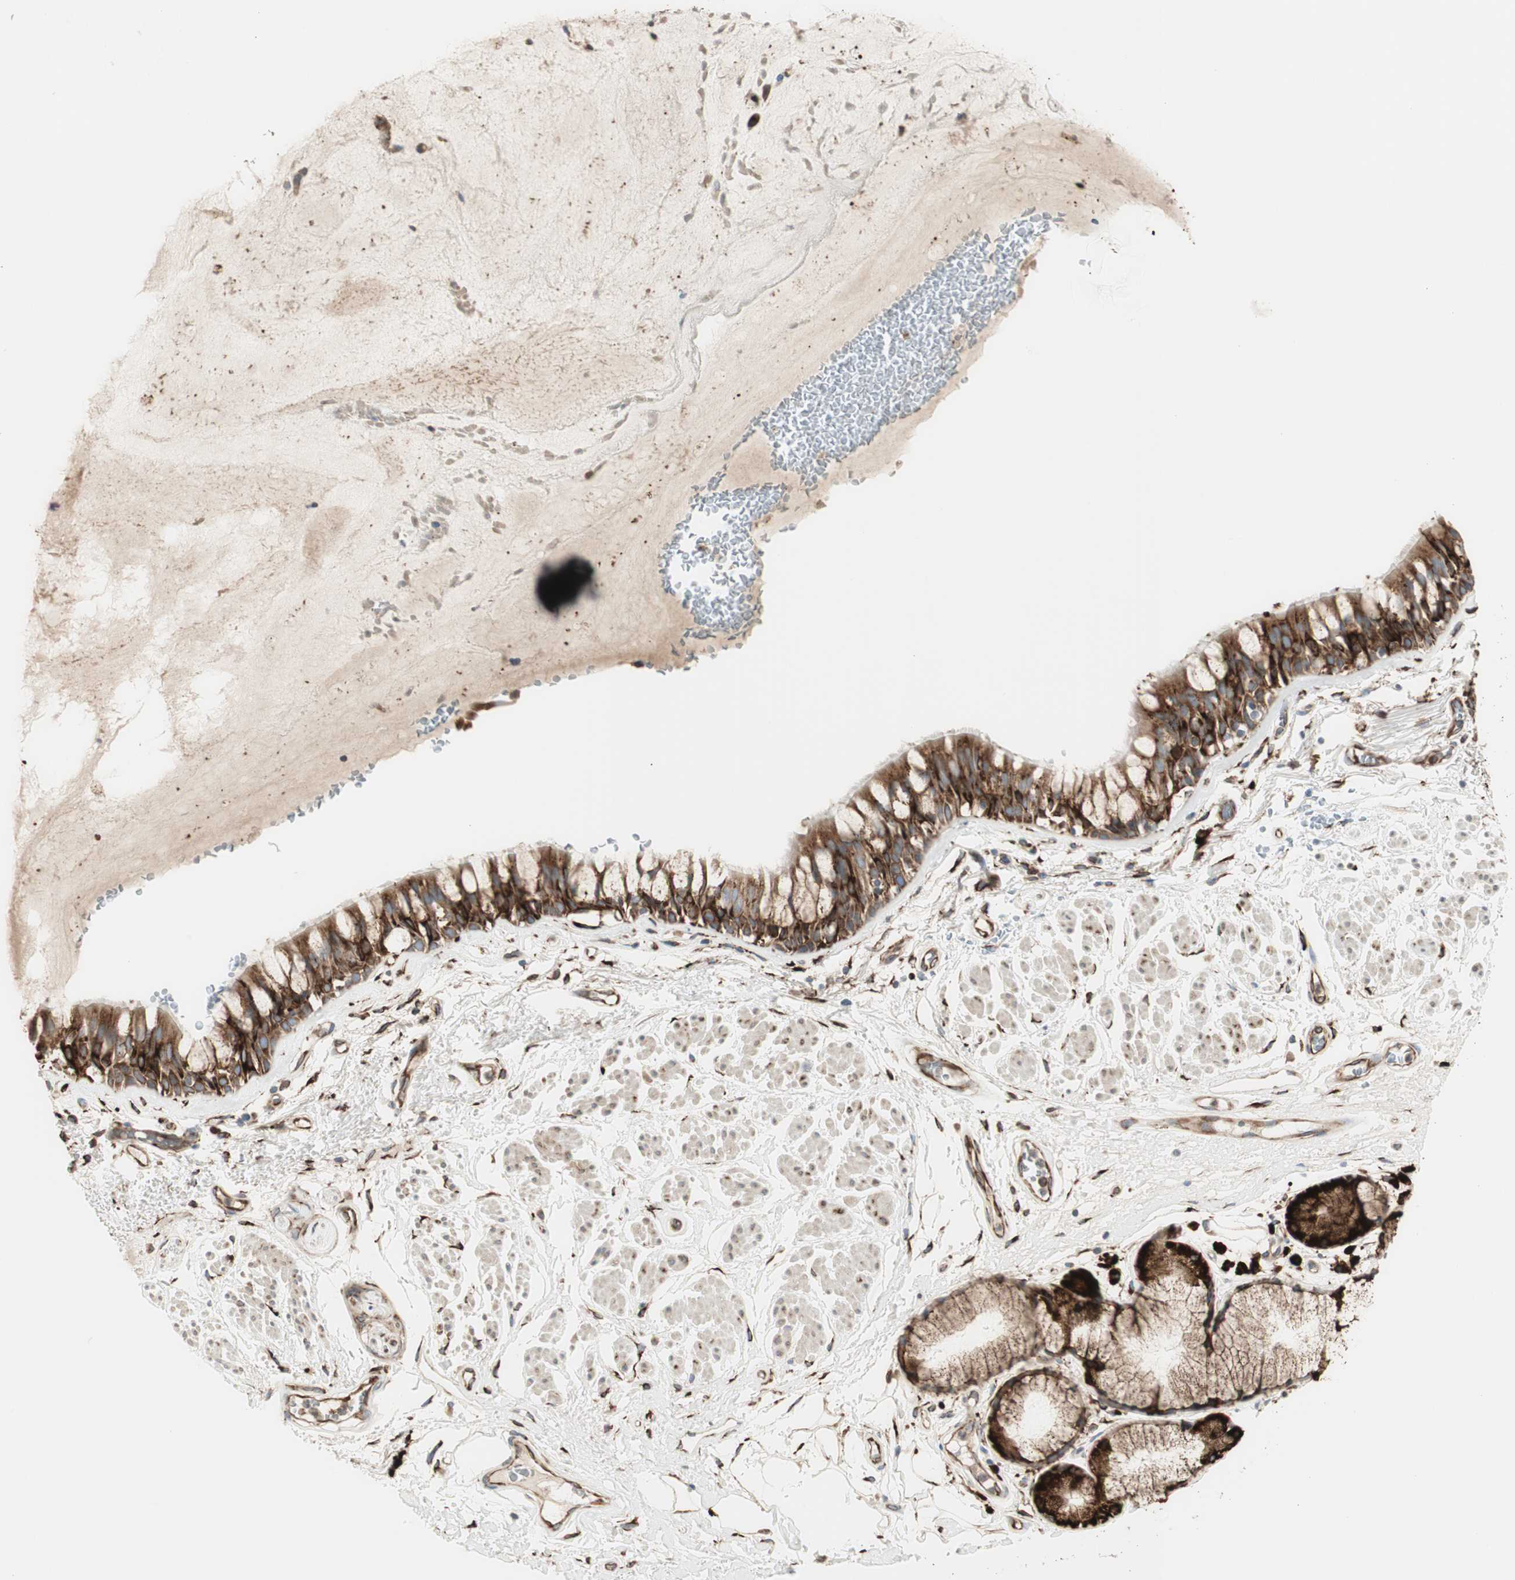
{"staining": {"intensity": "strong", "quantity": ">75%", "location": "cytoplasmic/membranous"}, "tissue": "bronchus", "cell_type": "Respiratory epithelial cells", "image_type": "normal", "snomed": [{"axis": "morphology", "description": "Normal tissue, NOS"}, {"axis": "topography", "description": "Bronchus"}], "caption": "High-power microscopy captured an immunohistochemistry (IHC) histopathology image of benign bronchus, revealing strong cytoplasmic/membranous expression in approximately >75% of respiratory epithelial cells.", "gene": "RRBP1", "patient": {"sex": "male", "age": 66}}